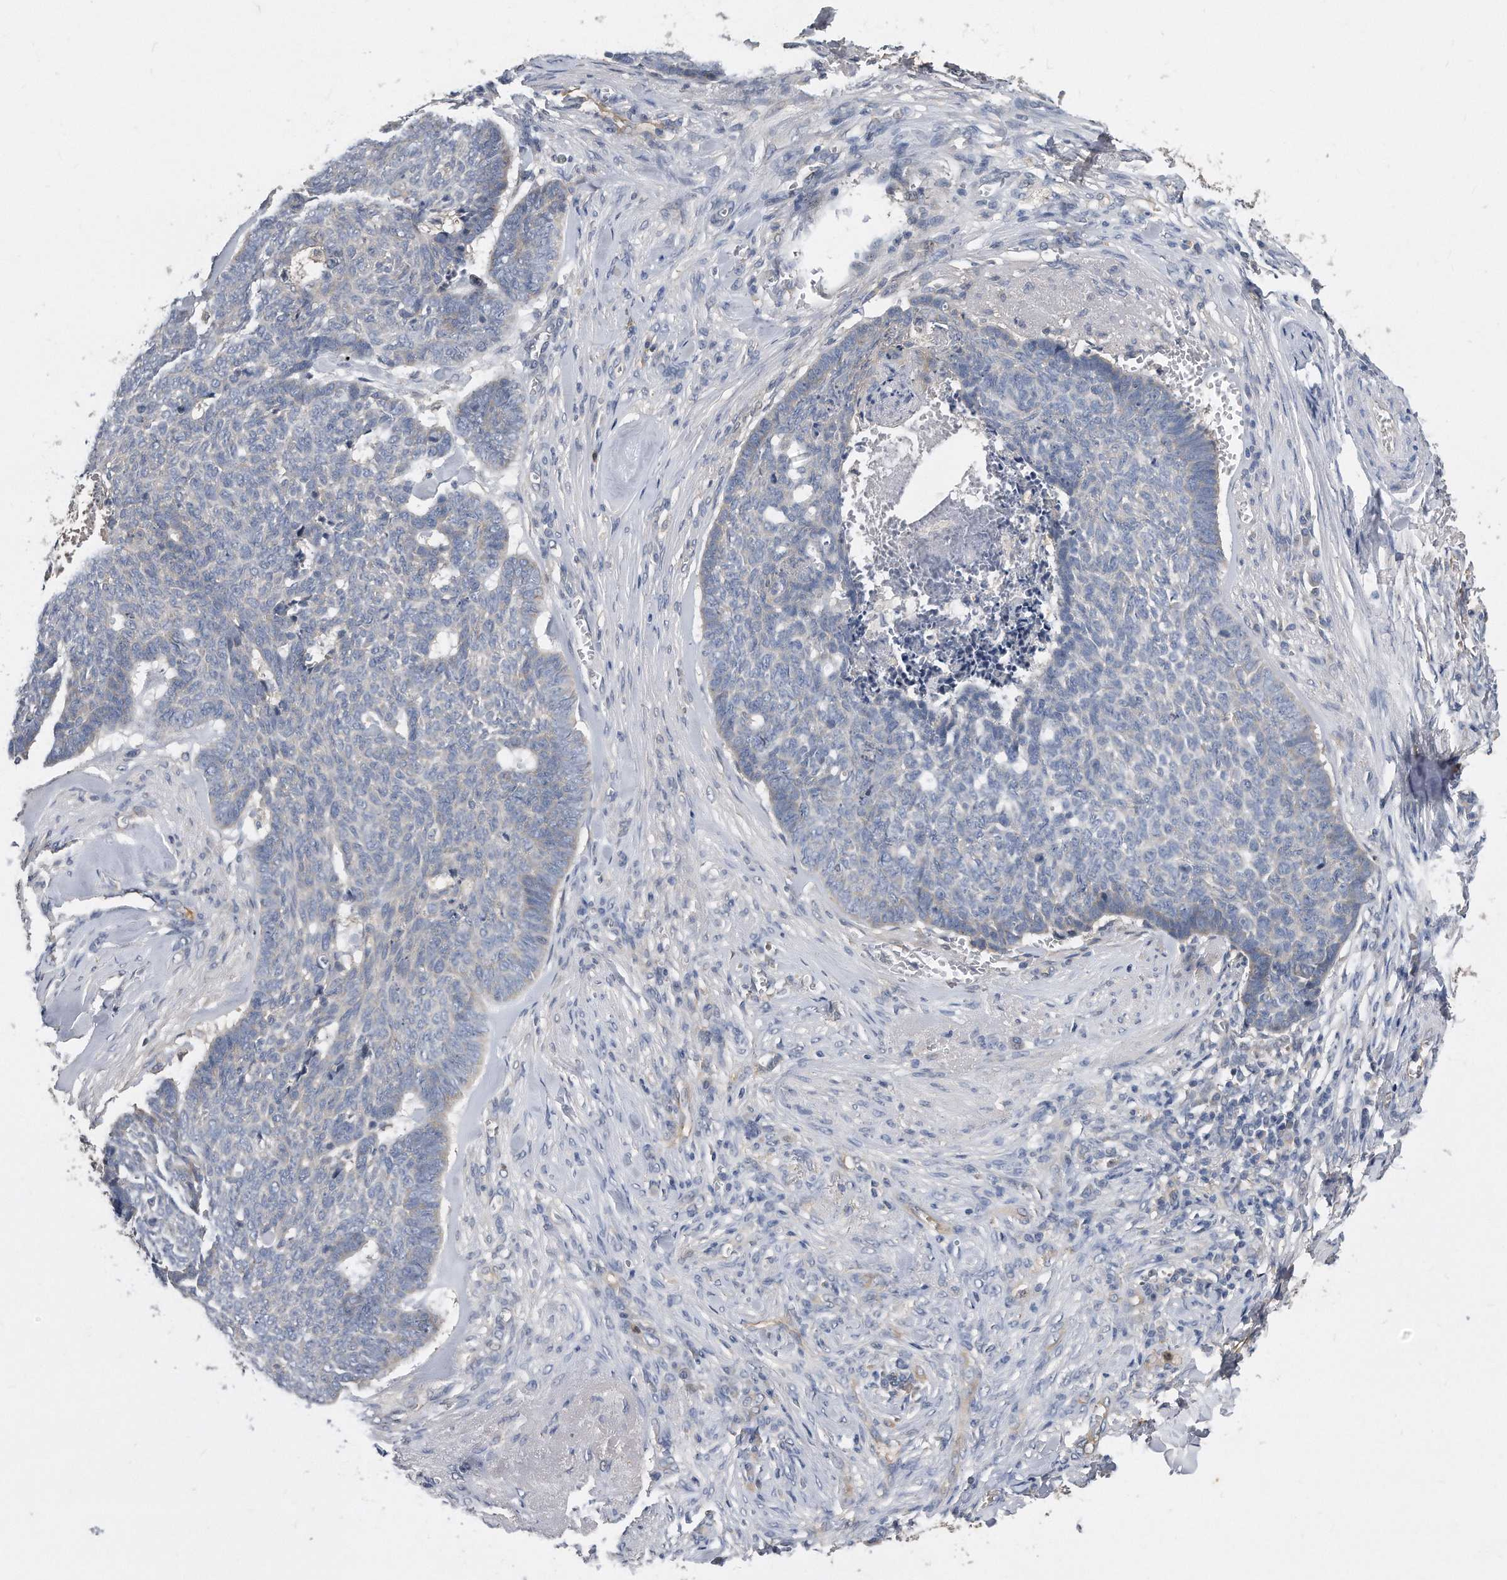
{"staining": {"intensity": "negative", "quantity": "none", "location": "none"}, "tissue": "skin cancer", "cell_type": "Tumor cells", "image_type": "cancer", "snomed": [{"axis": "morphology", "description": "Basal cell carcinoma"}, {"axis": "topography", "description": "Skin"}], "caption": "IHC of basal cell carcinoma (skin) demonstrates no staining in tumor cells.", "gene": "HOMER3", "patient": {"sex": "male", "age": 84}}